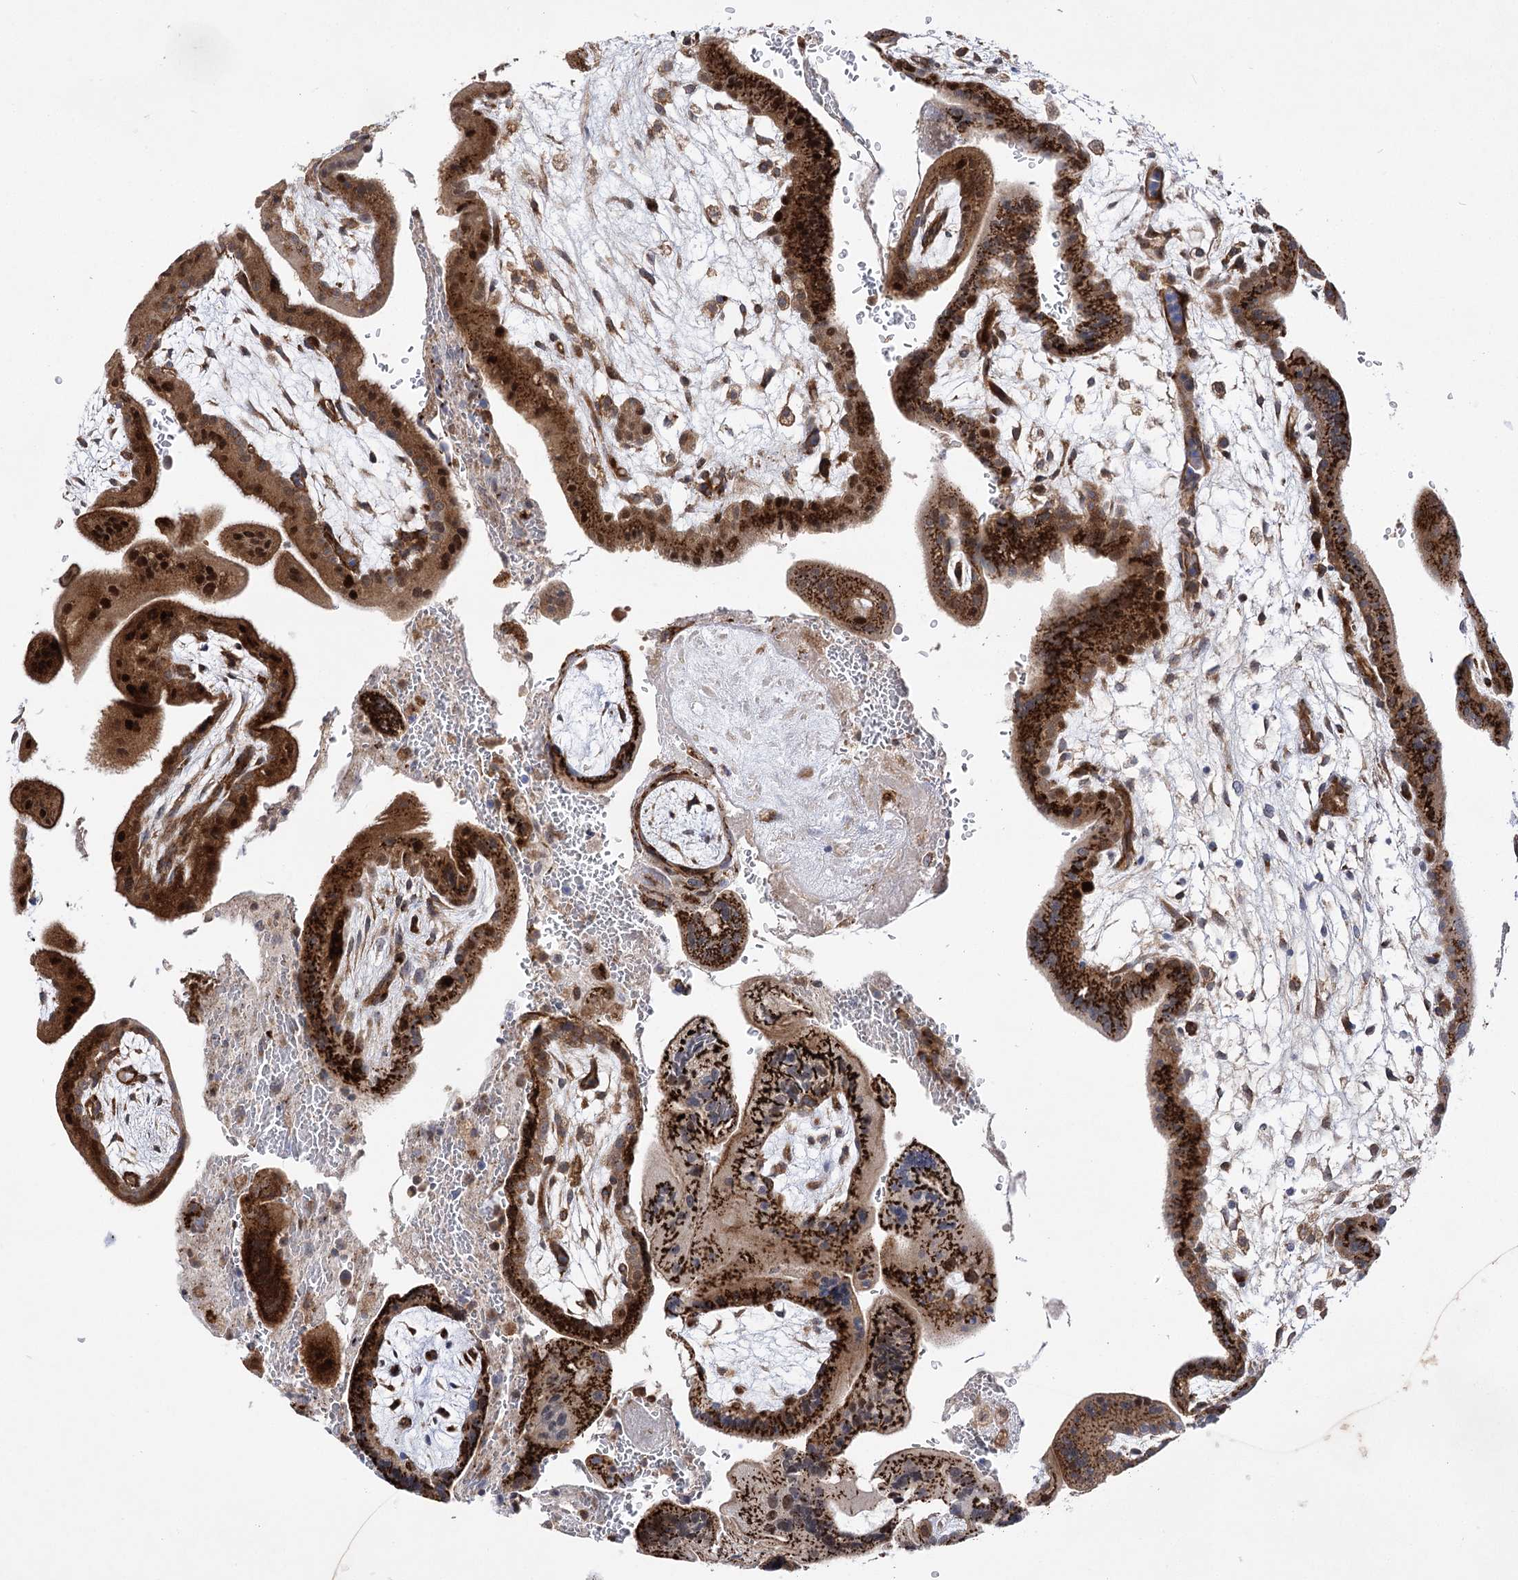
{"staining": {"intensity": "strong", "quantity": ">75%", "location": "cytoplasmic/membranous,nuclear"}, "tissue": "placenta", "cell_type": "Trophoblastic cells", "image_type": "normal", "snomed": [{"axis": "morphology", "description": "Normal tissue, NOS"}, {"axis": "topography", "description": "Placenta"}], "caption": "Human placenta stained with a brown dye exhibits strong cytoplasmic/membranous,nuclear positive positivity in approximately >75% of trophoblastic cells.", "gene": "ARHGAP31", "patient": {"sex": "female", "age": 35}}